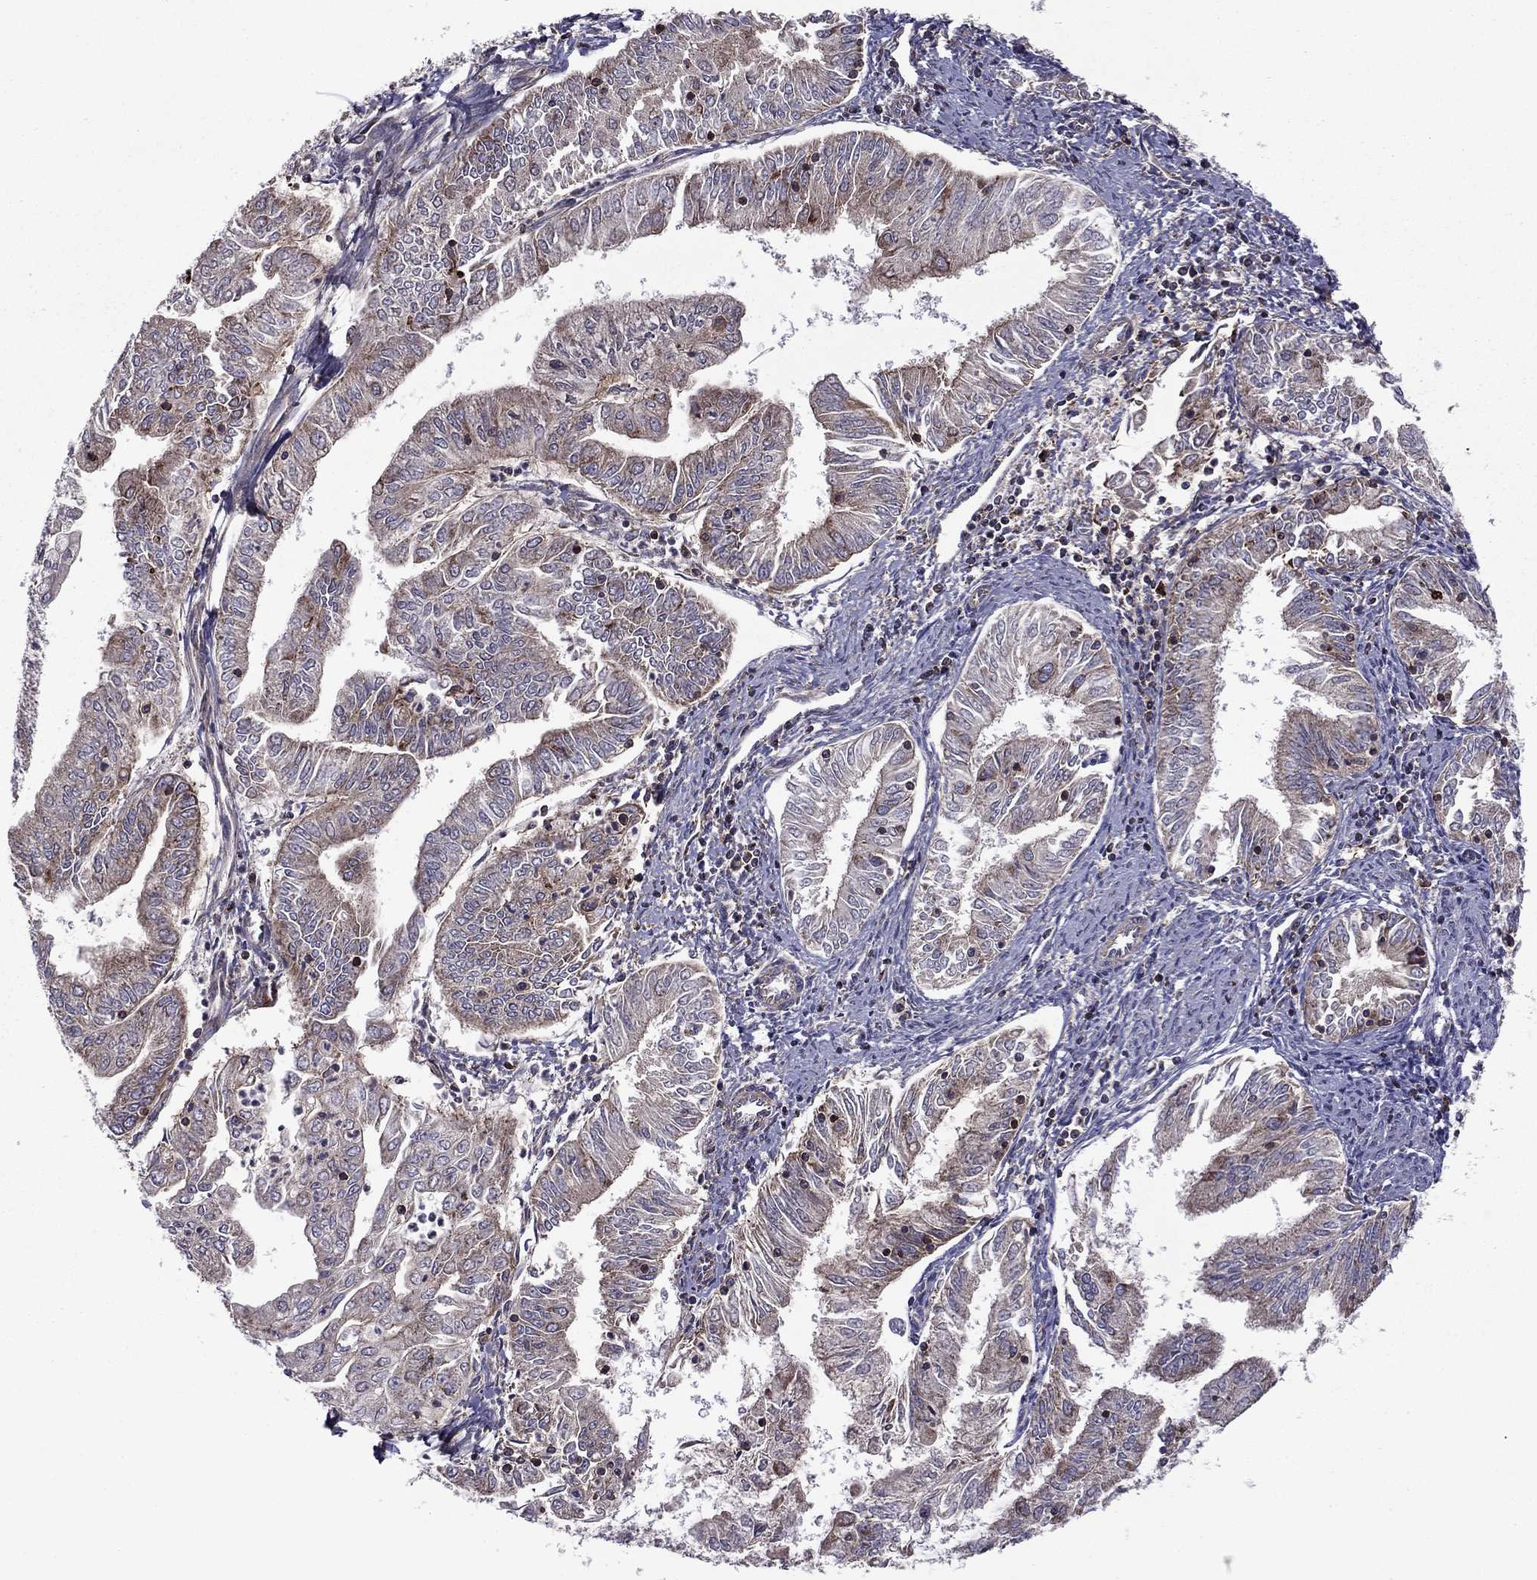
{"staining": {"intensity": "moderate", "quantity": "<25%", "location": "cytoplasmic/membranous"}, "tissue": "endometrial cancer", "cell_type": "Tumor cells", "image_type": "cancer", "snomed": [{"axis": "morphology", "description": "Adenocarcinoma, NOS"}, {"axis": "topography", "description": "Endometrium"}], "caption": "Approximately <25% of tumor cells in endometrial cancer reveal moderate cytoplasmic/membranous protein staining as visualized by brown immunohistochemical staining.", "gene": "ALG6", "patient": {"sex": "female", "age": 56}}